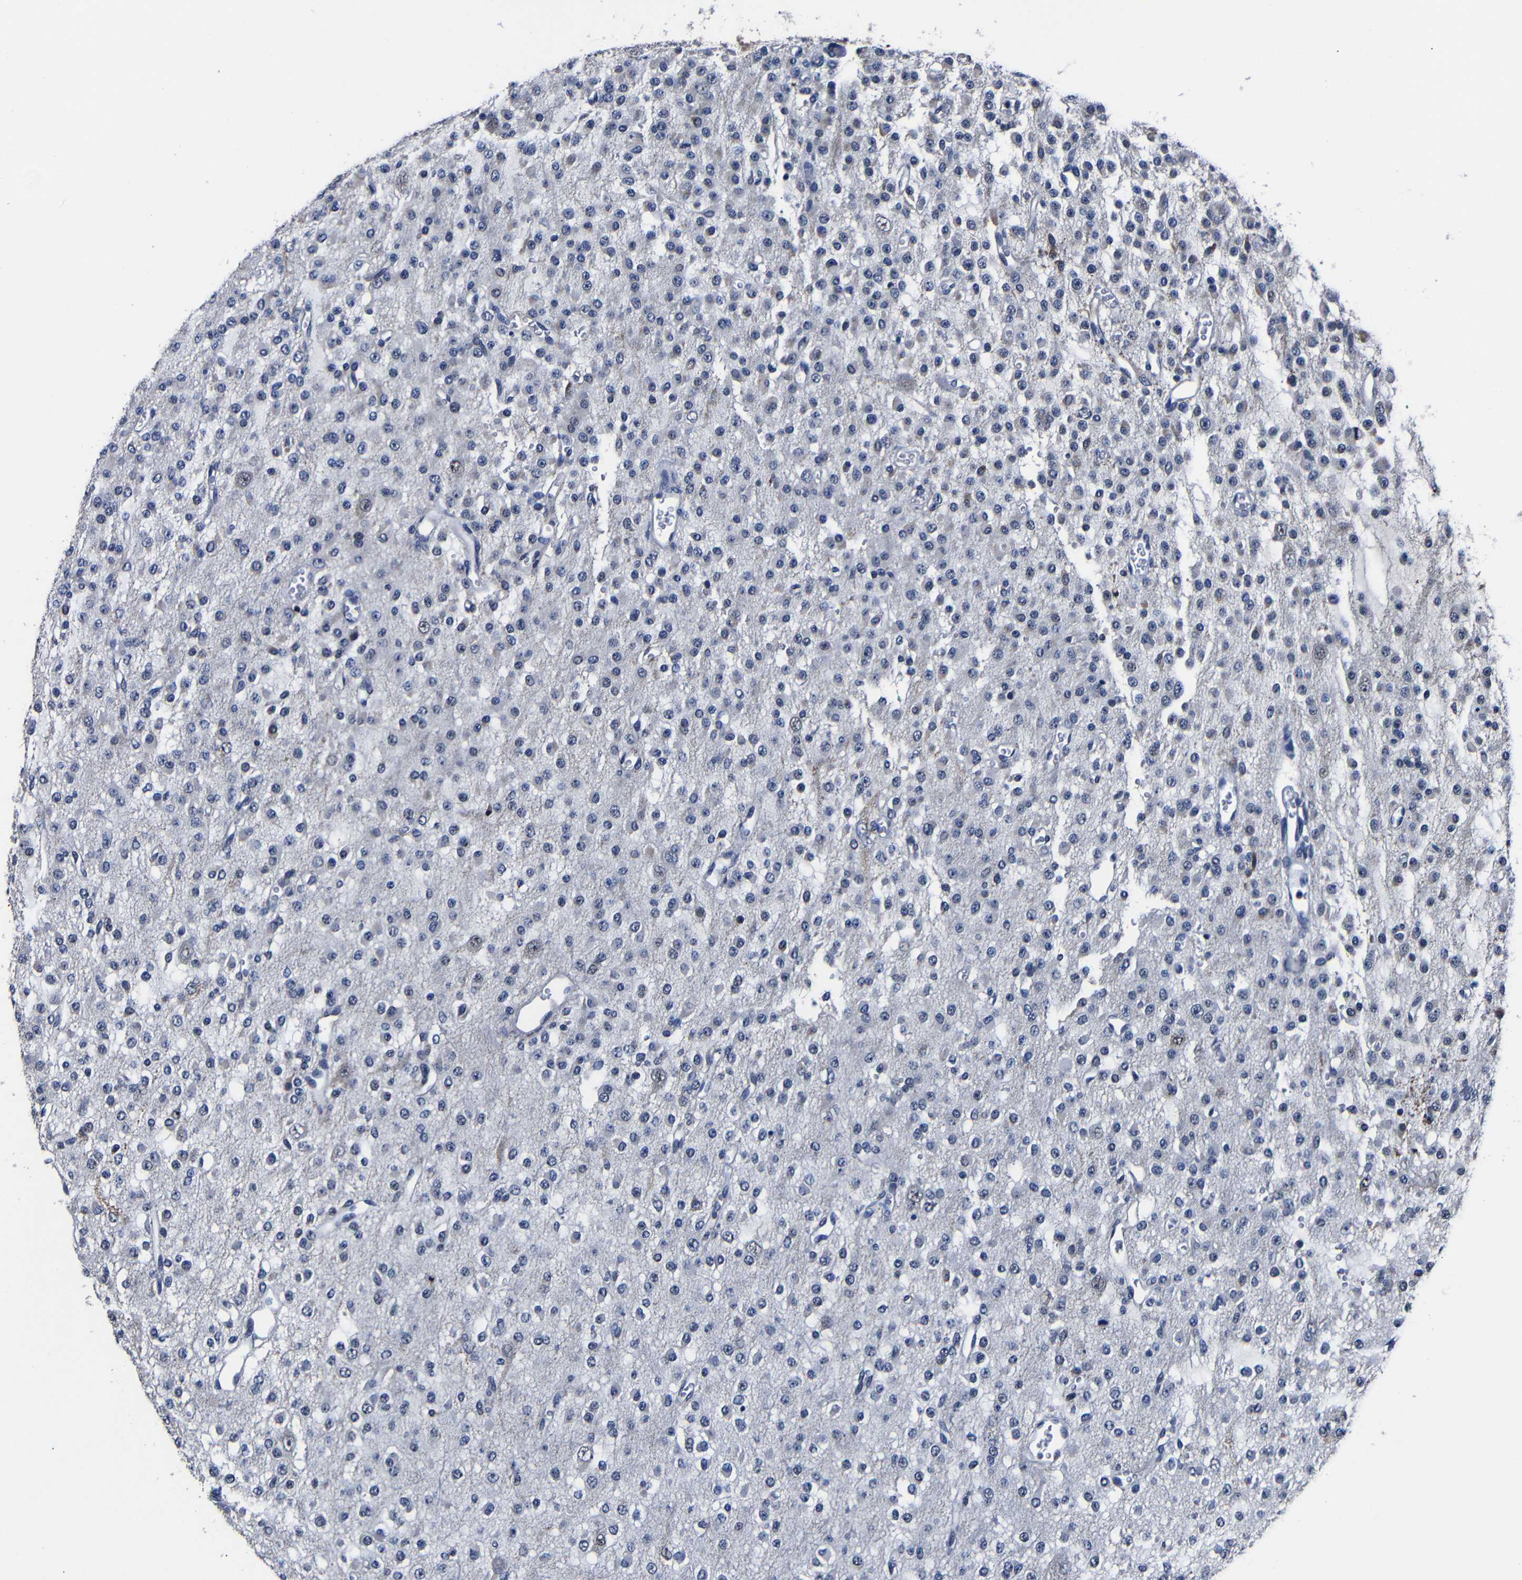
{"staining": {"intensity": "weak", "quantity": "25%-75%", "location": "cytoplasmic/membranous"}, "tissue": "glioma", "cell_type": "Tumor cells", "image_type": "cancer", "snomed": [{"axis": "morphology", "description": "Glioma, malignant, Low grade"}, {"axis": "topography", "description": "Brain"}], "caption": "Immunohistochemistry photomicrograph of human low-grade glioma (malignant) stained for a protein (brown), which reveals low levels of weak cytoplasmic/membranous positivity in approximately 25%-75% of tumor cells.", "gene": "DEPP1", "patient": {"sex": "male", "age": 38}}